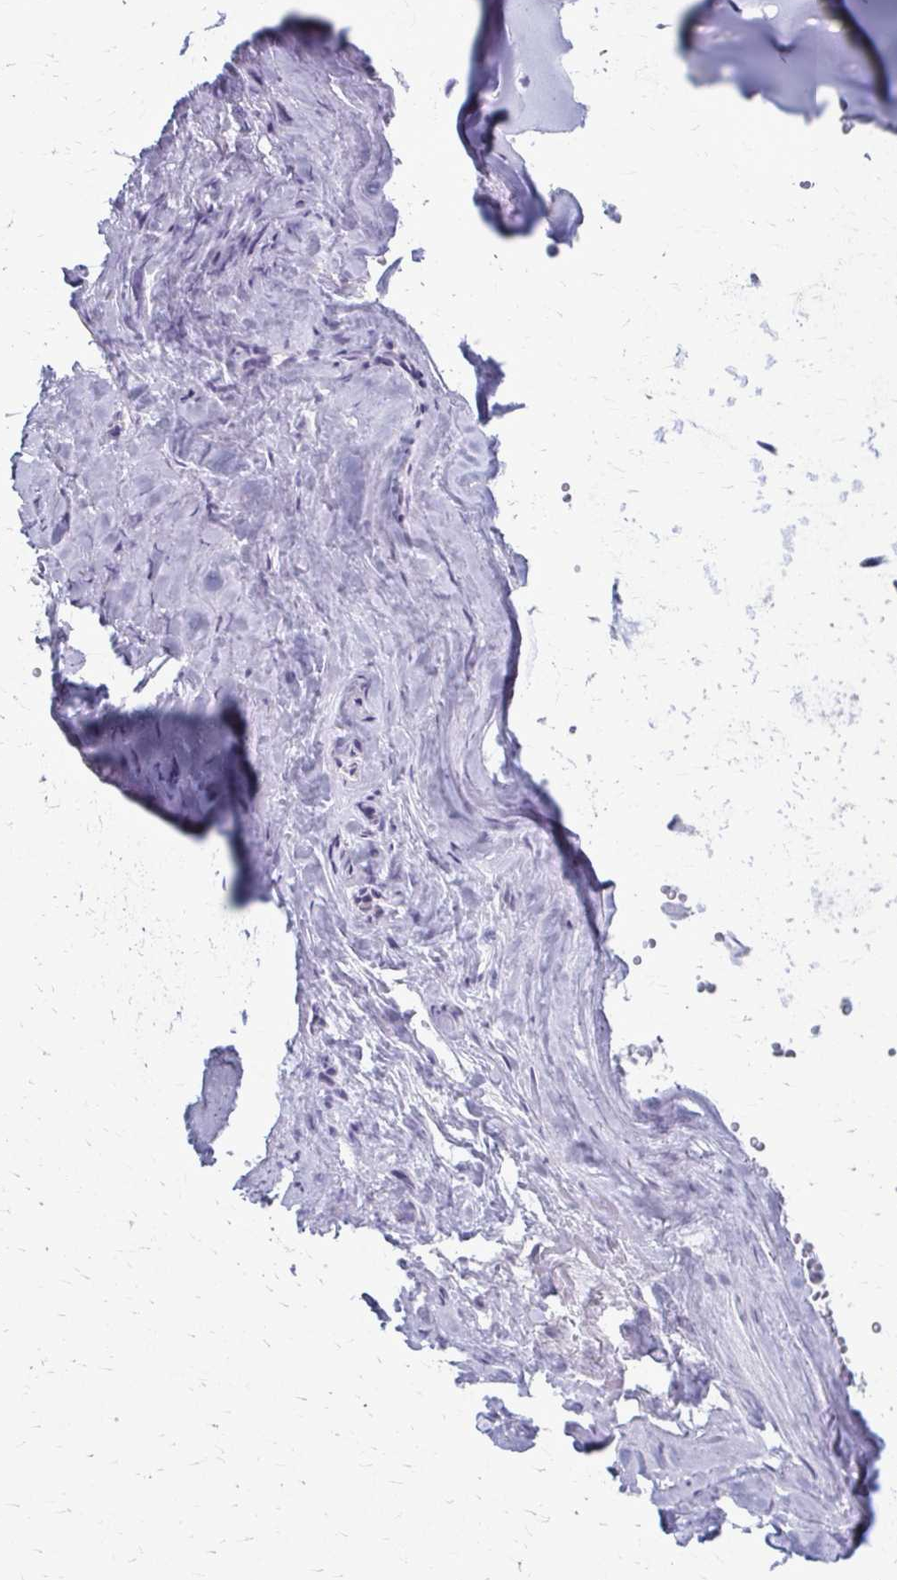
{"staining": {"intensity": "negative", "quantity": "none", "location": "none"}, "tissue": "soft tissue", "cell_type": "Chondrocytes", "image_type": "normal", "snomed": [{"axis": "morphology", "description": "Normal tissue, NOS"}, {"axis": "topography", "description": "Cartilage tissue"}, {"axis": "topography", "description": "Nasopharynx"}, {"axis": "topography", "description": "Thyroid gland"}], "caption": "A micrograph of soft tissue stained for a protein shows no brown staining in chondrocytes. (Stains: DAB (3,3'-diaminobenzidine) immunohistochemistry with hematoxylin counter stain, Microscopy: brightfield microscopy at high magnification).", "gene": "DEPP1", "patient": {"sex": "male", "age": 63}}